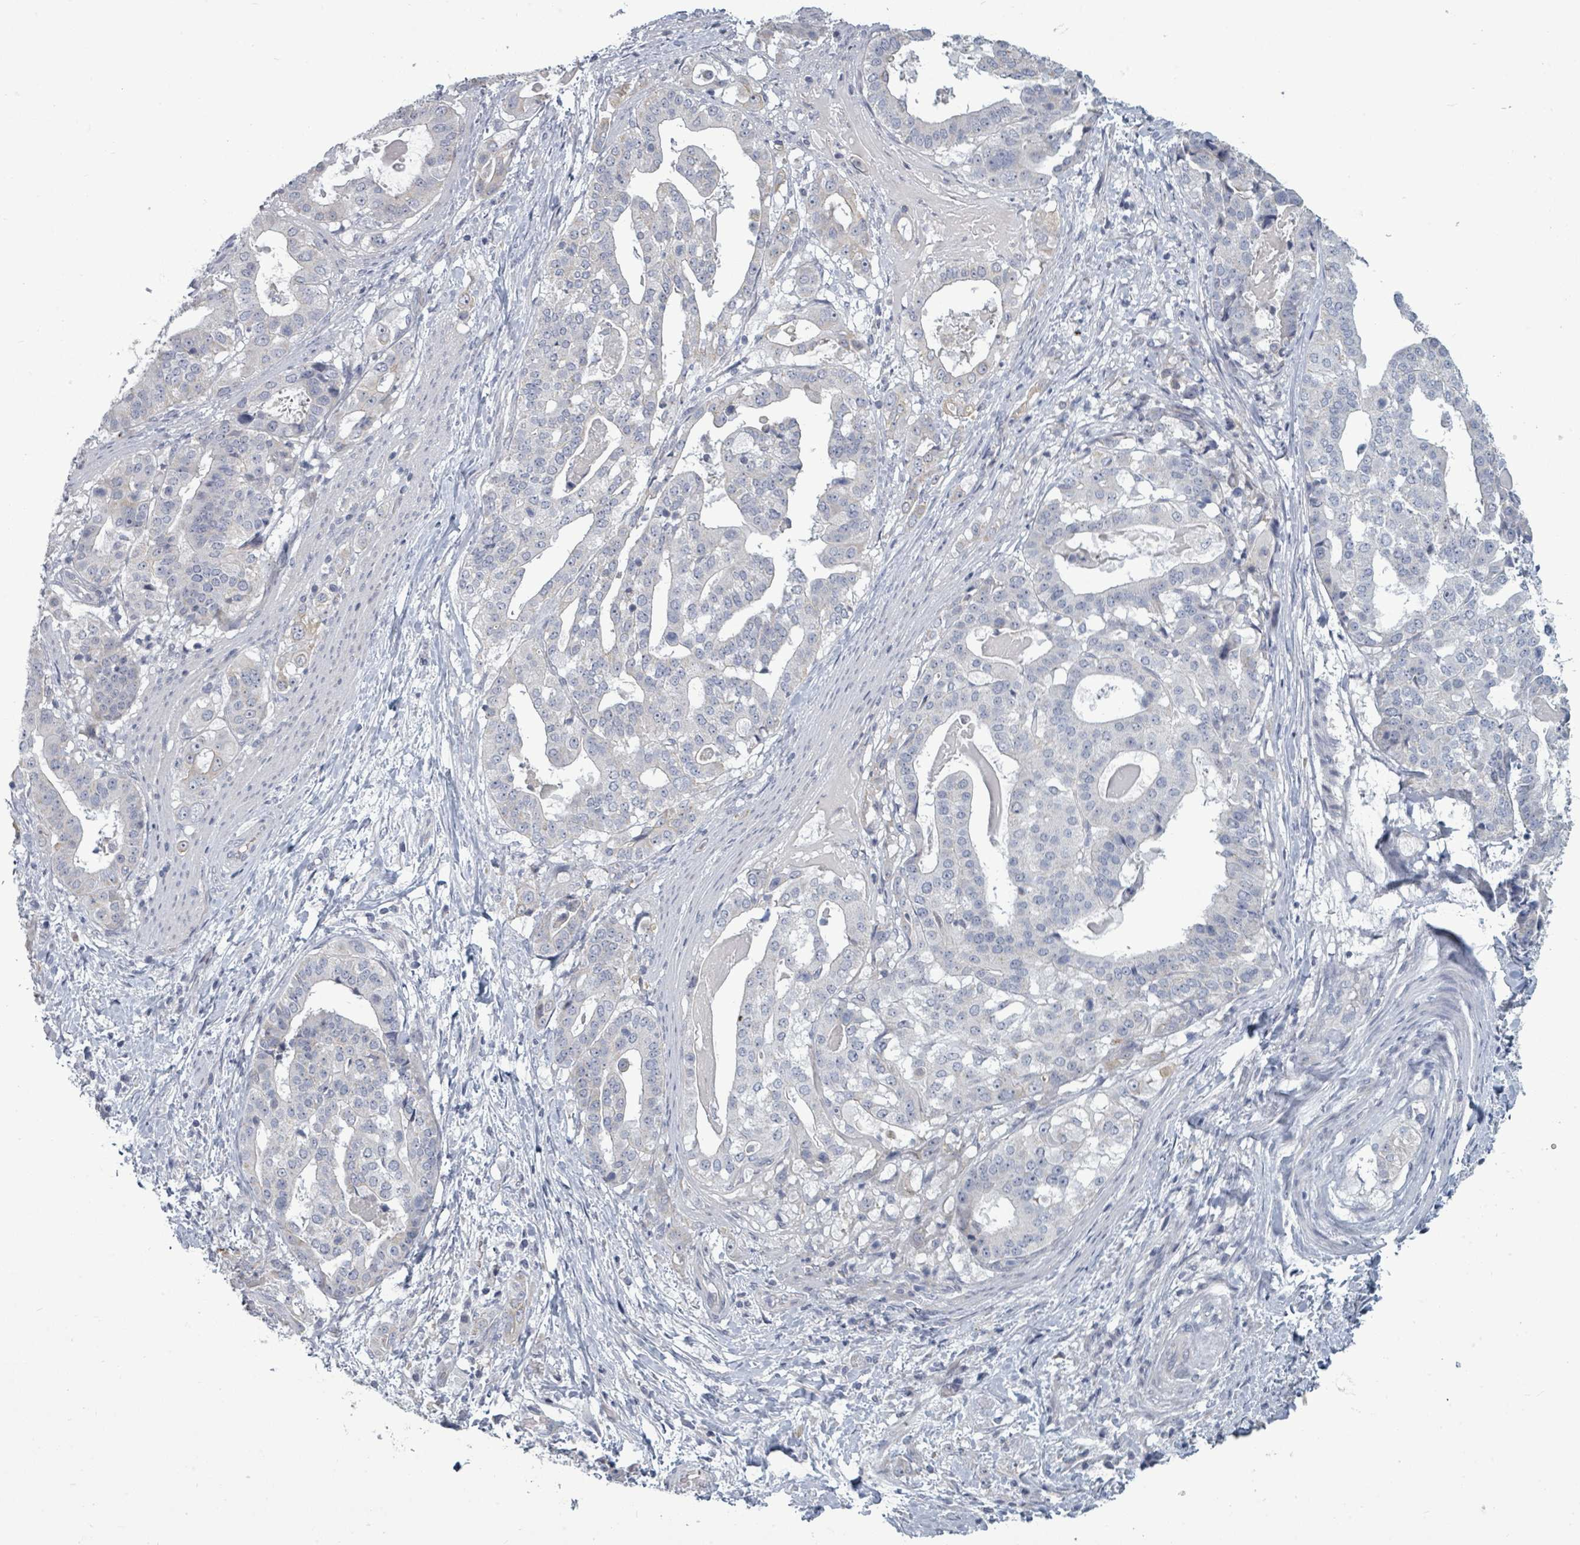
{"staining": {"intensity": "negative", "quantity": "none", "location": "none"}, "tissue": "stomach cancer", "cell_type": "Tumor cells", "image_type": "cancer", "snomed": [{"axis": "morphology", "description": "Adenocarcinoma, NOS"}, {"axis": "topography", "description": "Stomach"}], "caption": "Immunohistochemistry micrograph of neoplastic tissue: human stomach cancer stained with DAB displays no significant protein positivity in tumor cells.", "gene": "ASB12", "patient": {"sex": "male", "age": 48}}